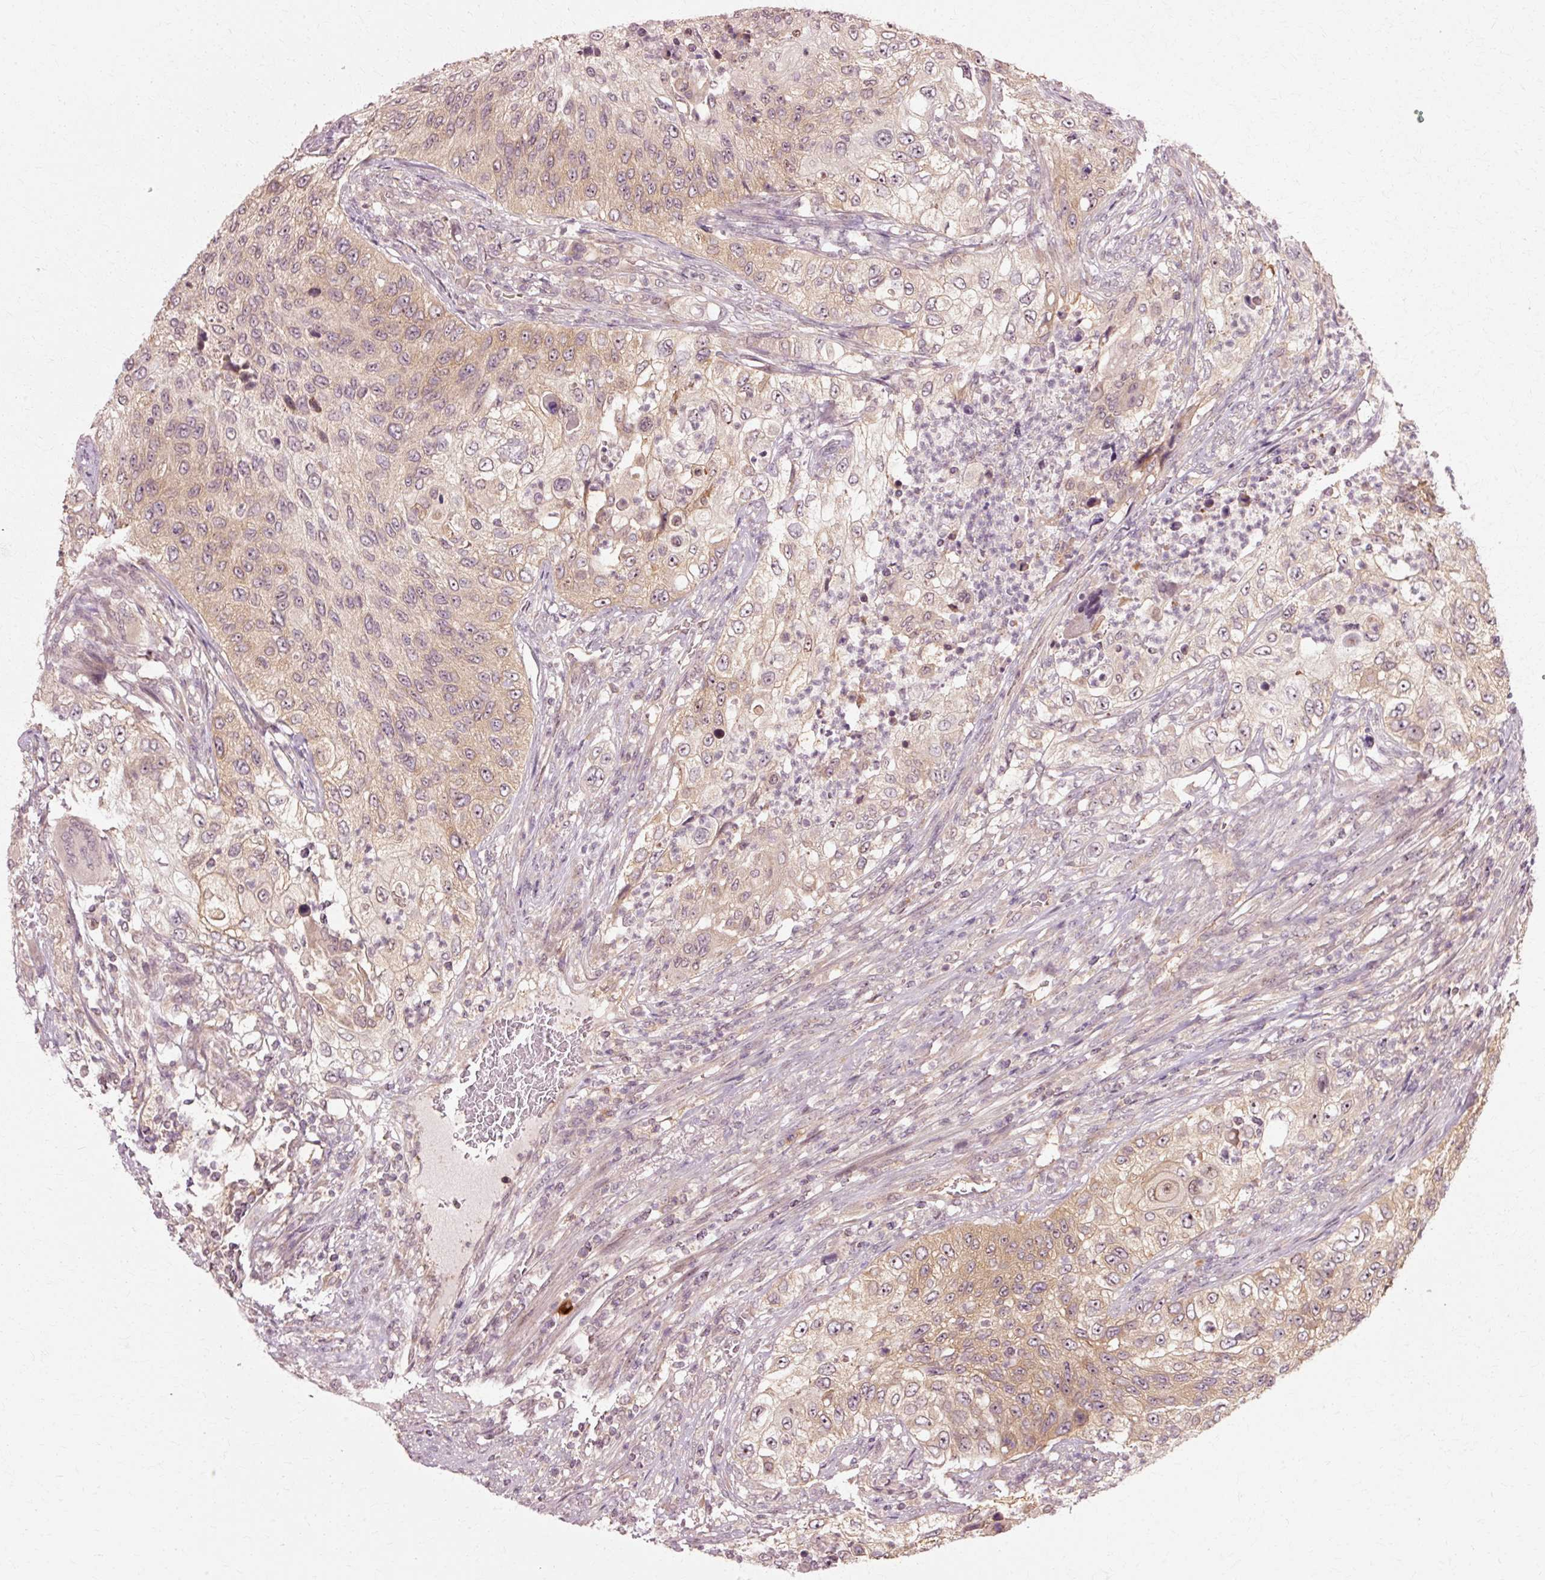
{"staining": {"intensity": "weak", "quantity": "25%-75%", "location": "cytoplasmic/membranous"}, "tissue": "urothelial cancer", "cell_type": "Tumor cells", "image_type": "cancer", "snomed": [{"axis": "morphology", "description": "Urothelial carcinoma, High grade"}, {"axis": "topography", "description": "Urinary bladder"}], "caption": "Brown immunohistochemical staining in high-grade urothelial carcinoma exhibits weak cytoplasmic/membranous positivity in approximately 25%-75% of tumor cells.", "gene": "RGPD5", "patient": {"sex": "female", "age": 60}}